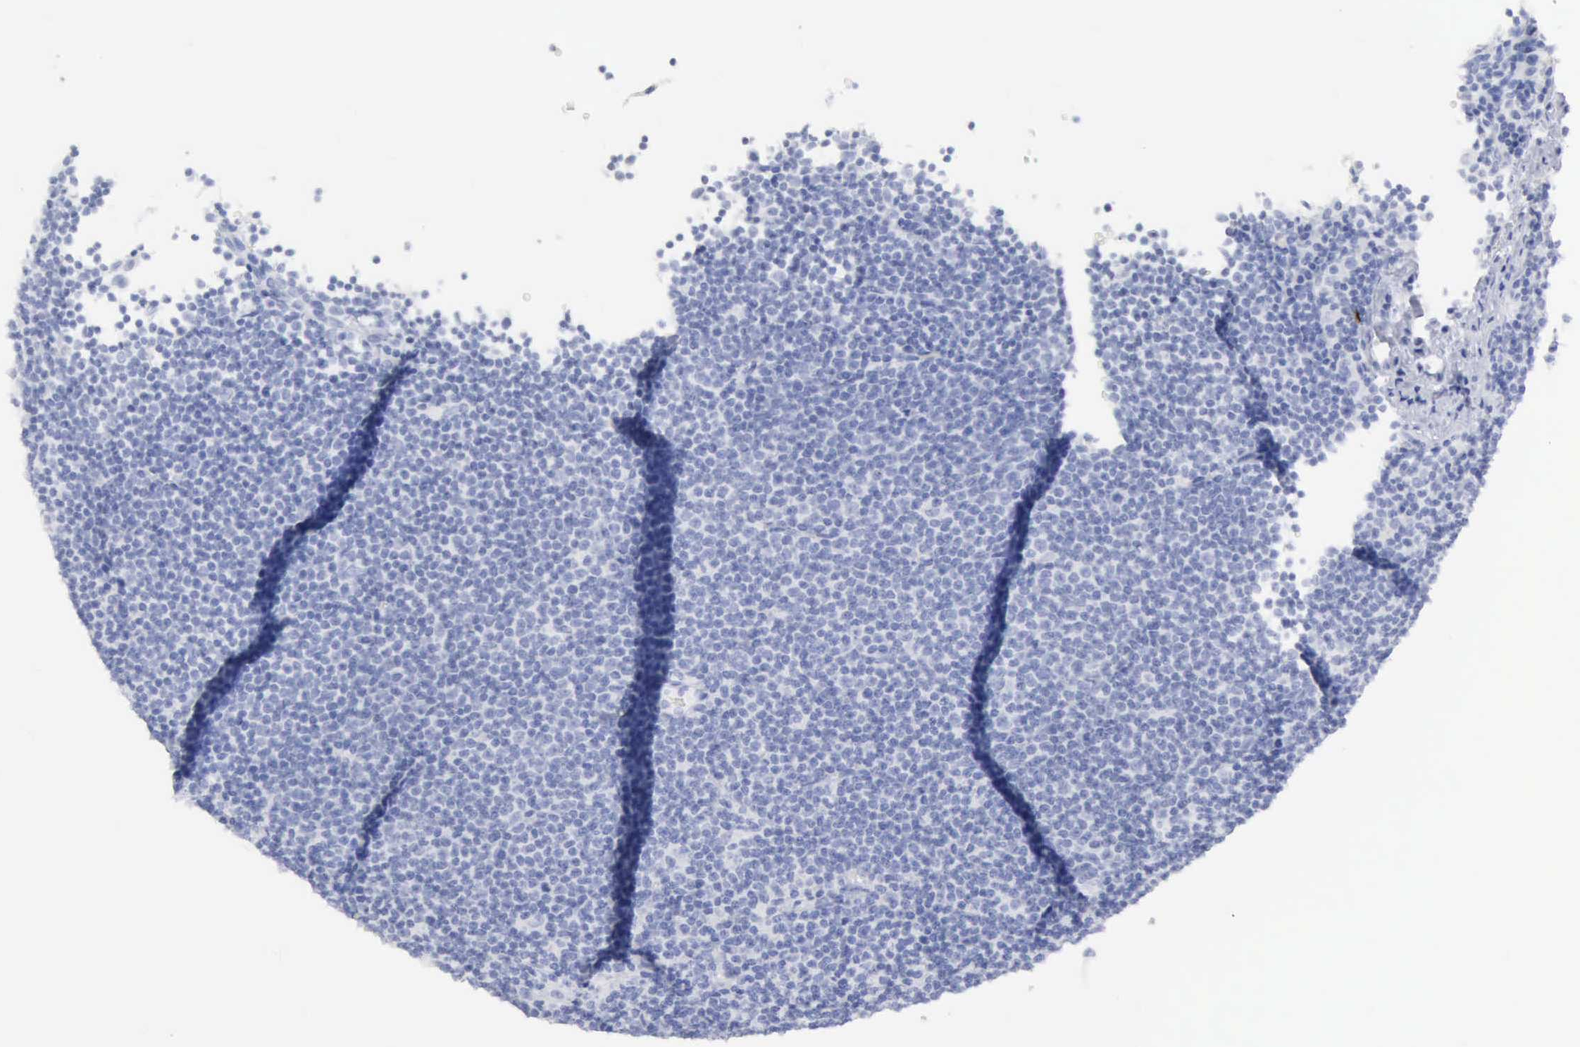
{"staining": {"intensity": "negative", "quantity": "none", "location": "none"}, "tissue": "lymphoma", "cell_type": "Tumor cells", "image_type": "cancer", "snomed": [{"axis": "morphology", "description": "Malignant lymphoma, non-Hodgkin's type, Low grade"}, {"axis": "topography", "description": "Lymph node"}], "caption": "This is a photomicrograph of IHC staining of lymphoma, which shows no positivity in tumor cells.", "gene": "CMA1", "patient": {"sex": "female", "age": 69}}